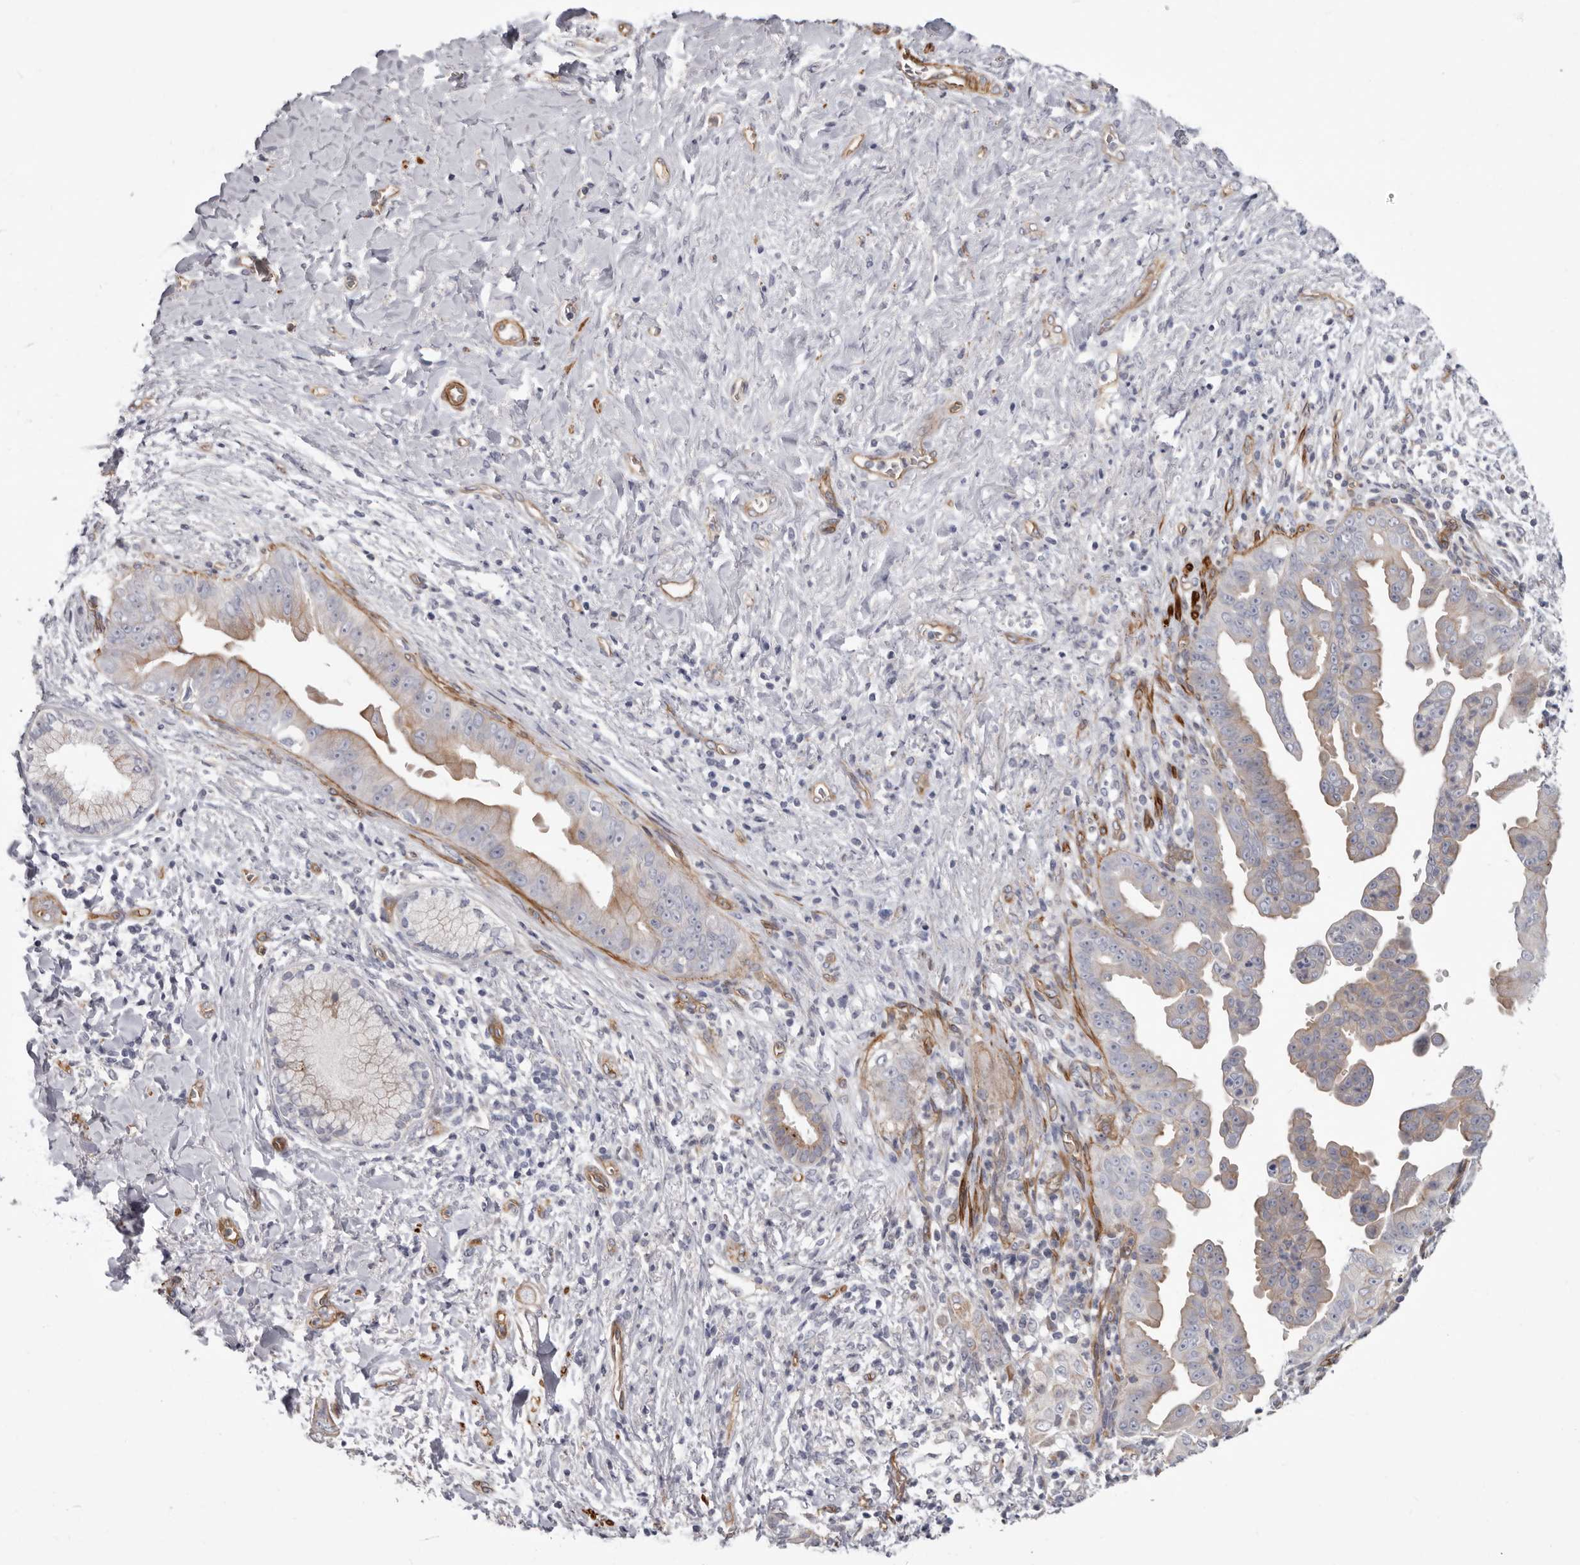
{"staining": {"intensity": "weak", "quantity": "25%-75%", "location": "cytoplasmic/membranous"}, "tissue": "pancreatic cancer", "cell_type": "Tumor cells", "image_type": "cancer", "snomed": [{"axis": "morphology", "description": "Adenocarcinoma, NOS"}, {"axis": "topography", "description": "Pancreas"}], "caption": "DAB immunohistochemical staining of pancreatic cancer (adenocarcinoma) demonstrates weak cytoplasmic/membranous protein staining in about 25%-75% of tumor cells.", "gene": "ADGRL4", "patient": {"sex": "female", "age": 78}}